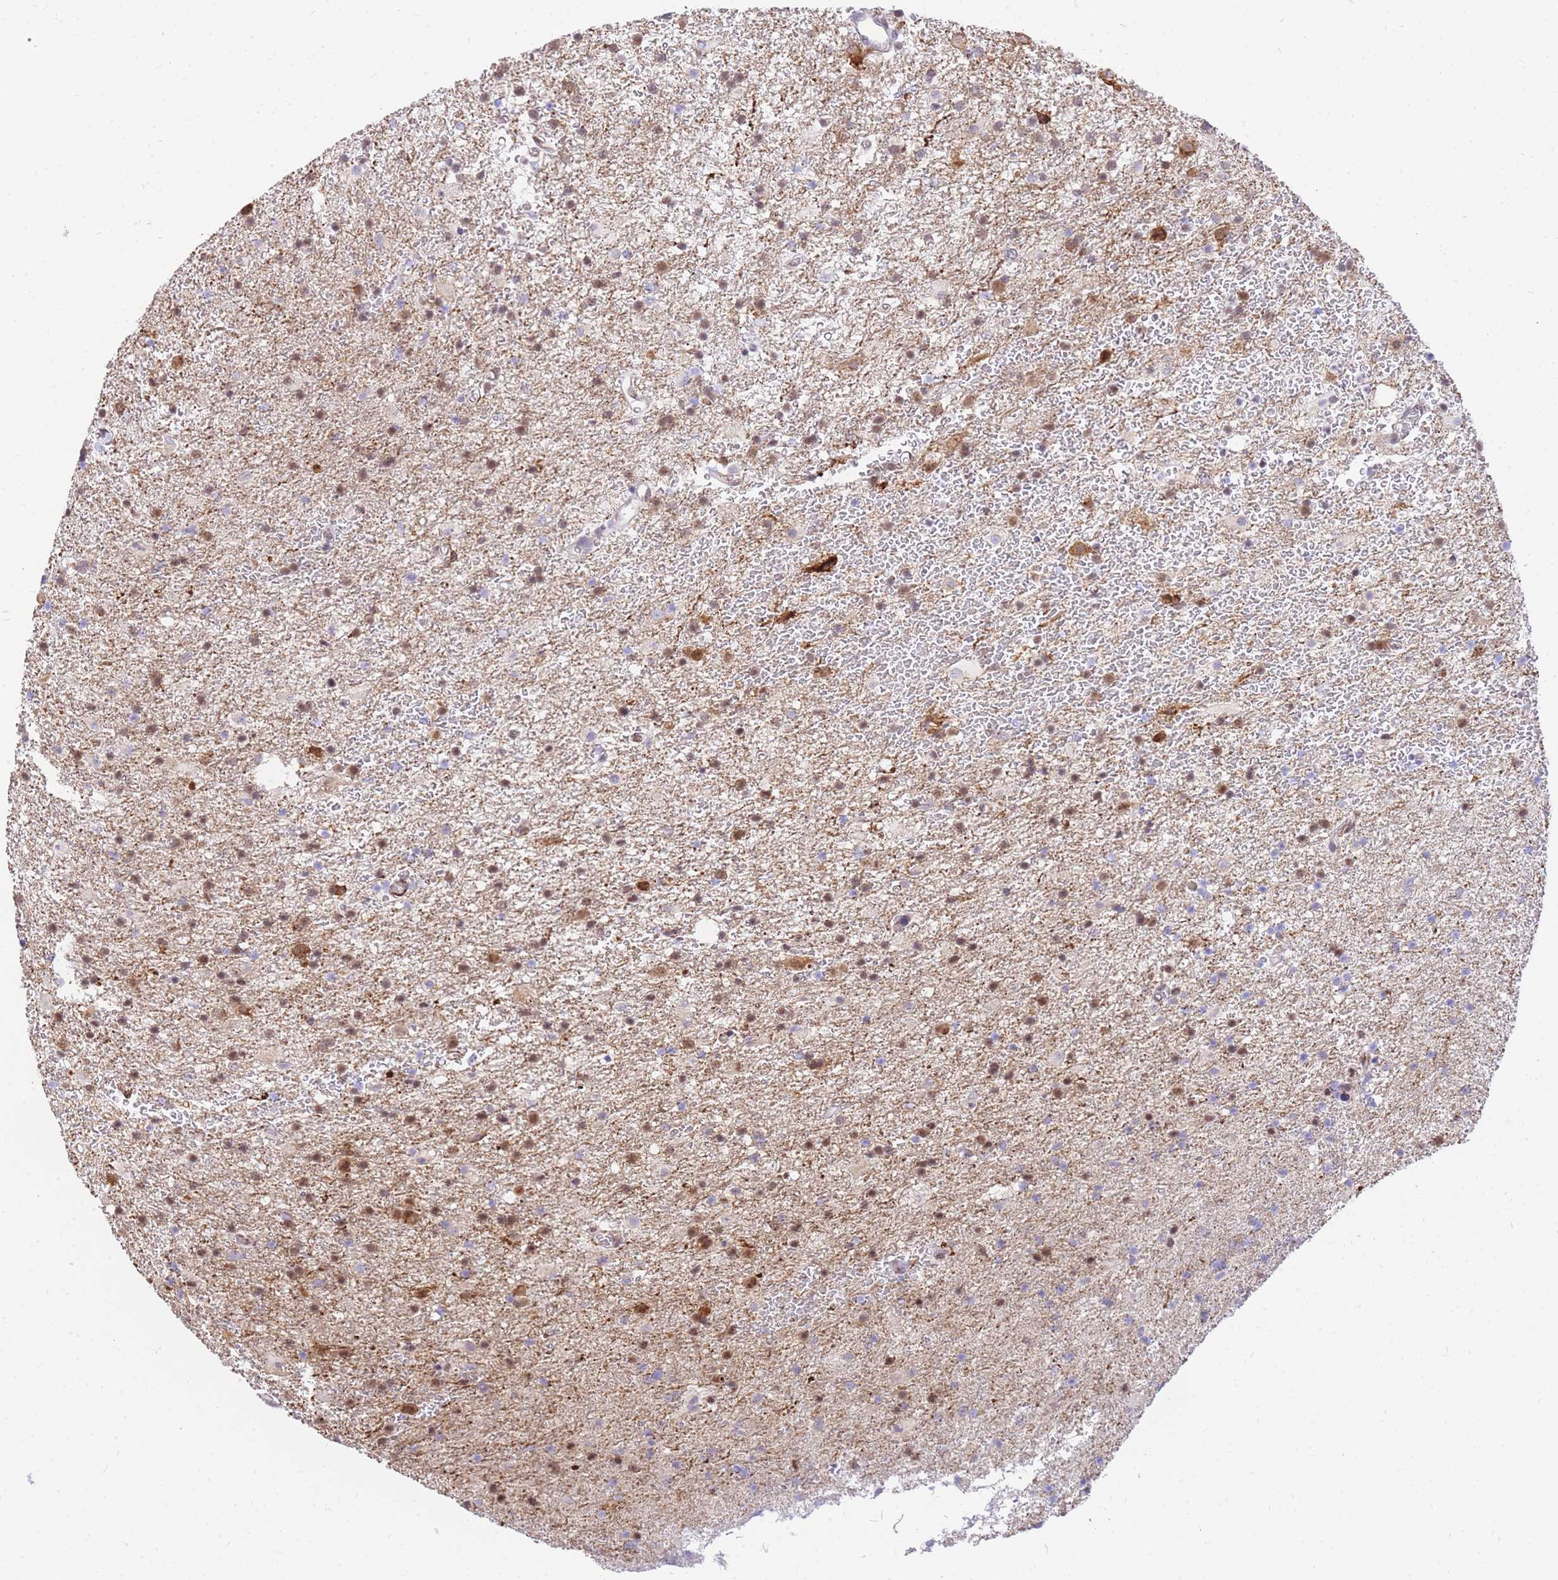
{"staining": {"intensity": "moderate", "quantity": "25%-75%", "location": "cytoplasmic/membranous,nuclear"}, "tissue": "glioma", "cell_type": "Tumor cells", "image_type": "cancer", "snomed": [{"axis": "morphology", "description": "Glioma, malignant, Low grade"}, {"axis": "topography", "description": "Brain"}], "caption": "An IHC photomicrograph of neoplastic tissue is shown. Protein staining in brown highlights moderate cytoplasmic/membranous and nuclear positivity in malignant glioma (low-grade) within tumor cells.", "gene": "S100PBP", "patient": {"sex": "male", "age": 65}}